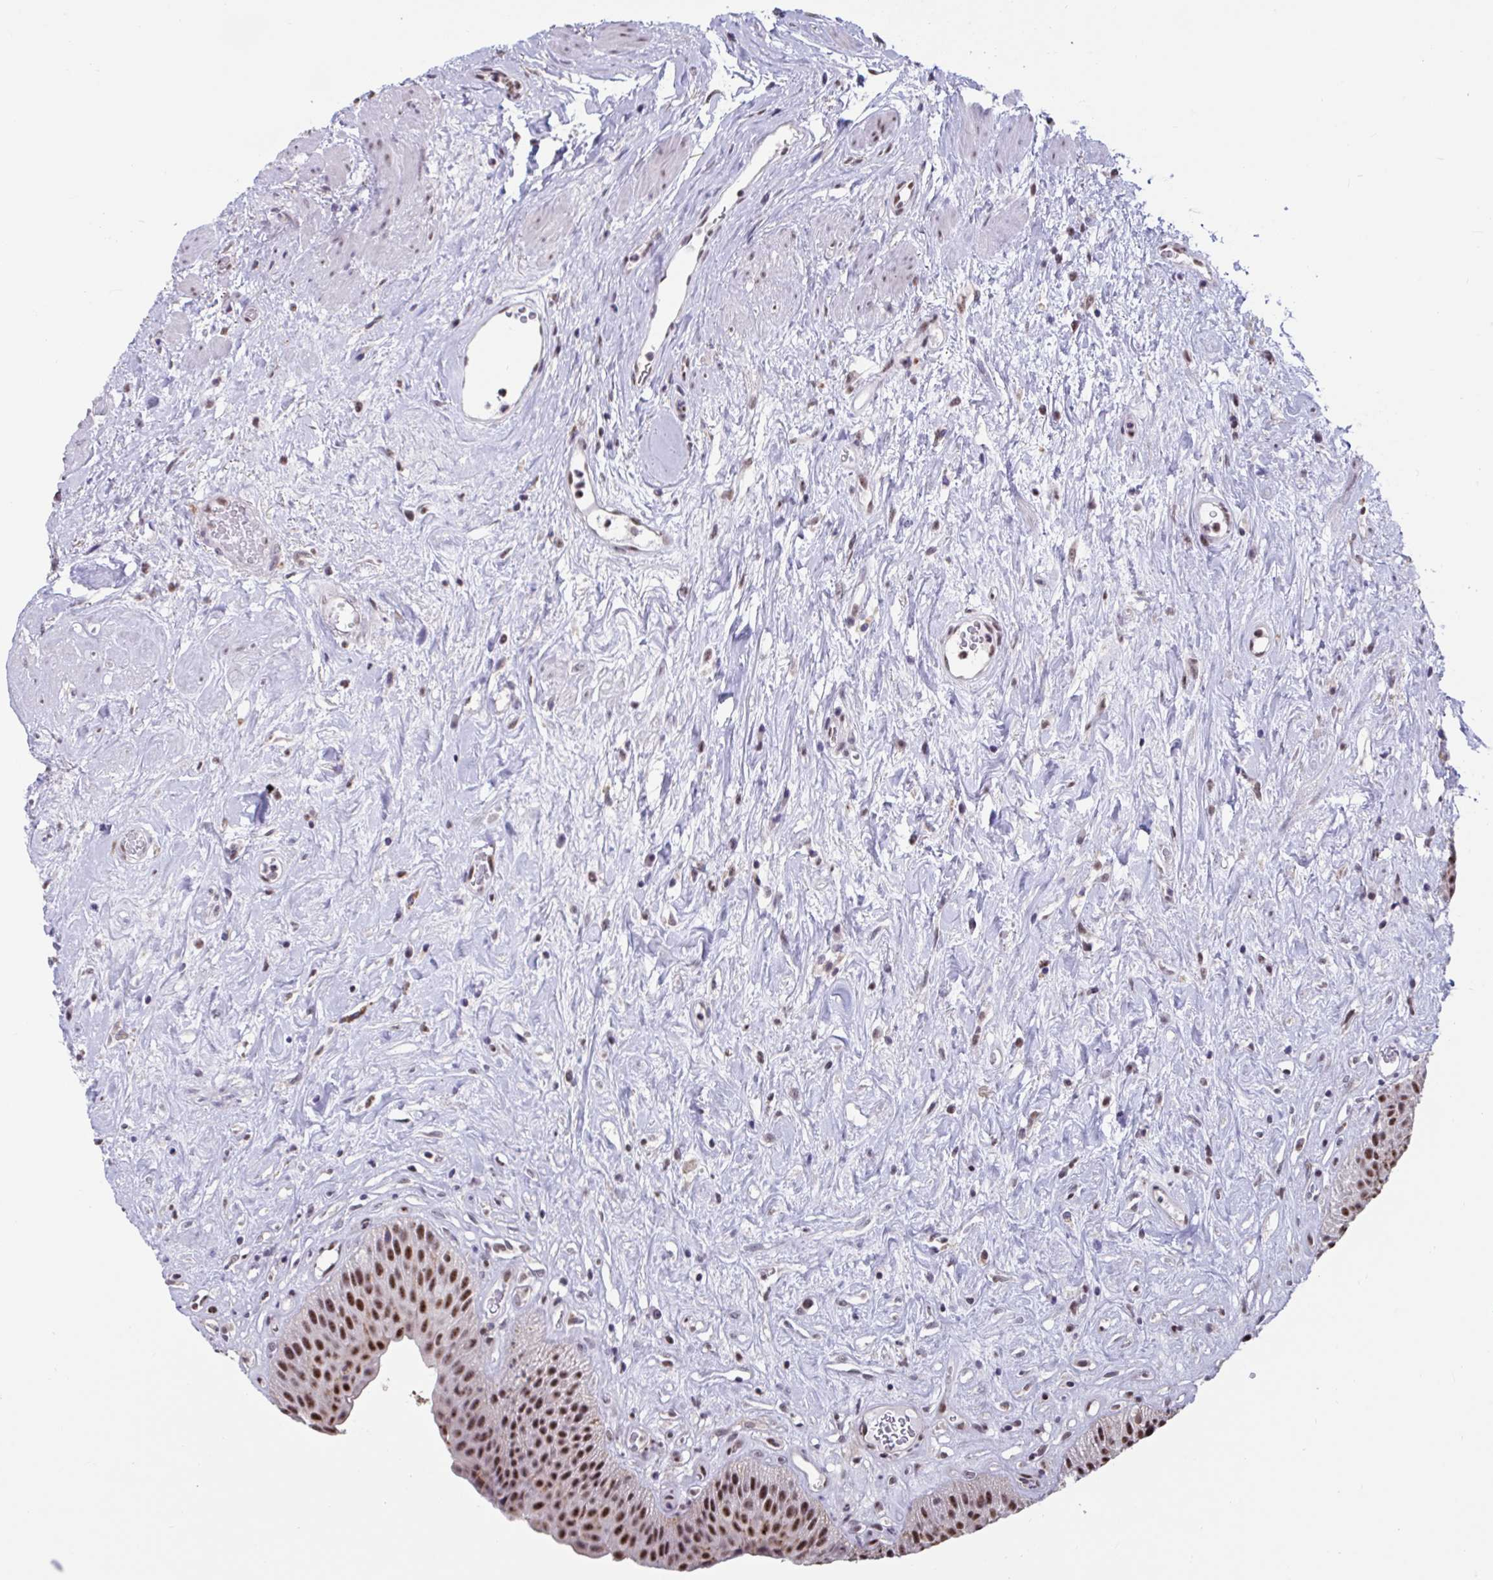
{"staining": {"intensity": "strong", "quantity": ">75%", "location": "nuclear"}, "tissue": "urinary bladder", "cell_type": "Urothelial cells", "image_type": "normal", "snomed": [{"axis": "morphology", "description": "Normal tissue, NOS"}, {"axis": "topography", "description": "Urinary bladder"}], "caption": "Unremarkable urinary bladder reveals strong nuclear staining in about >75% of urothelial cells The protein of interest is shown in brown color, while the nuclei are stained blue..", "gene": "DDX39A", "patient": {"sex": "female", "age": 56}}